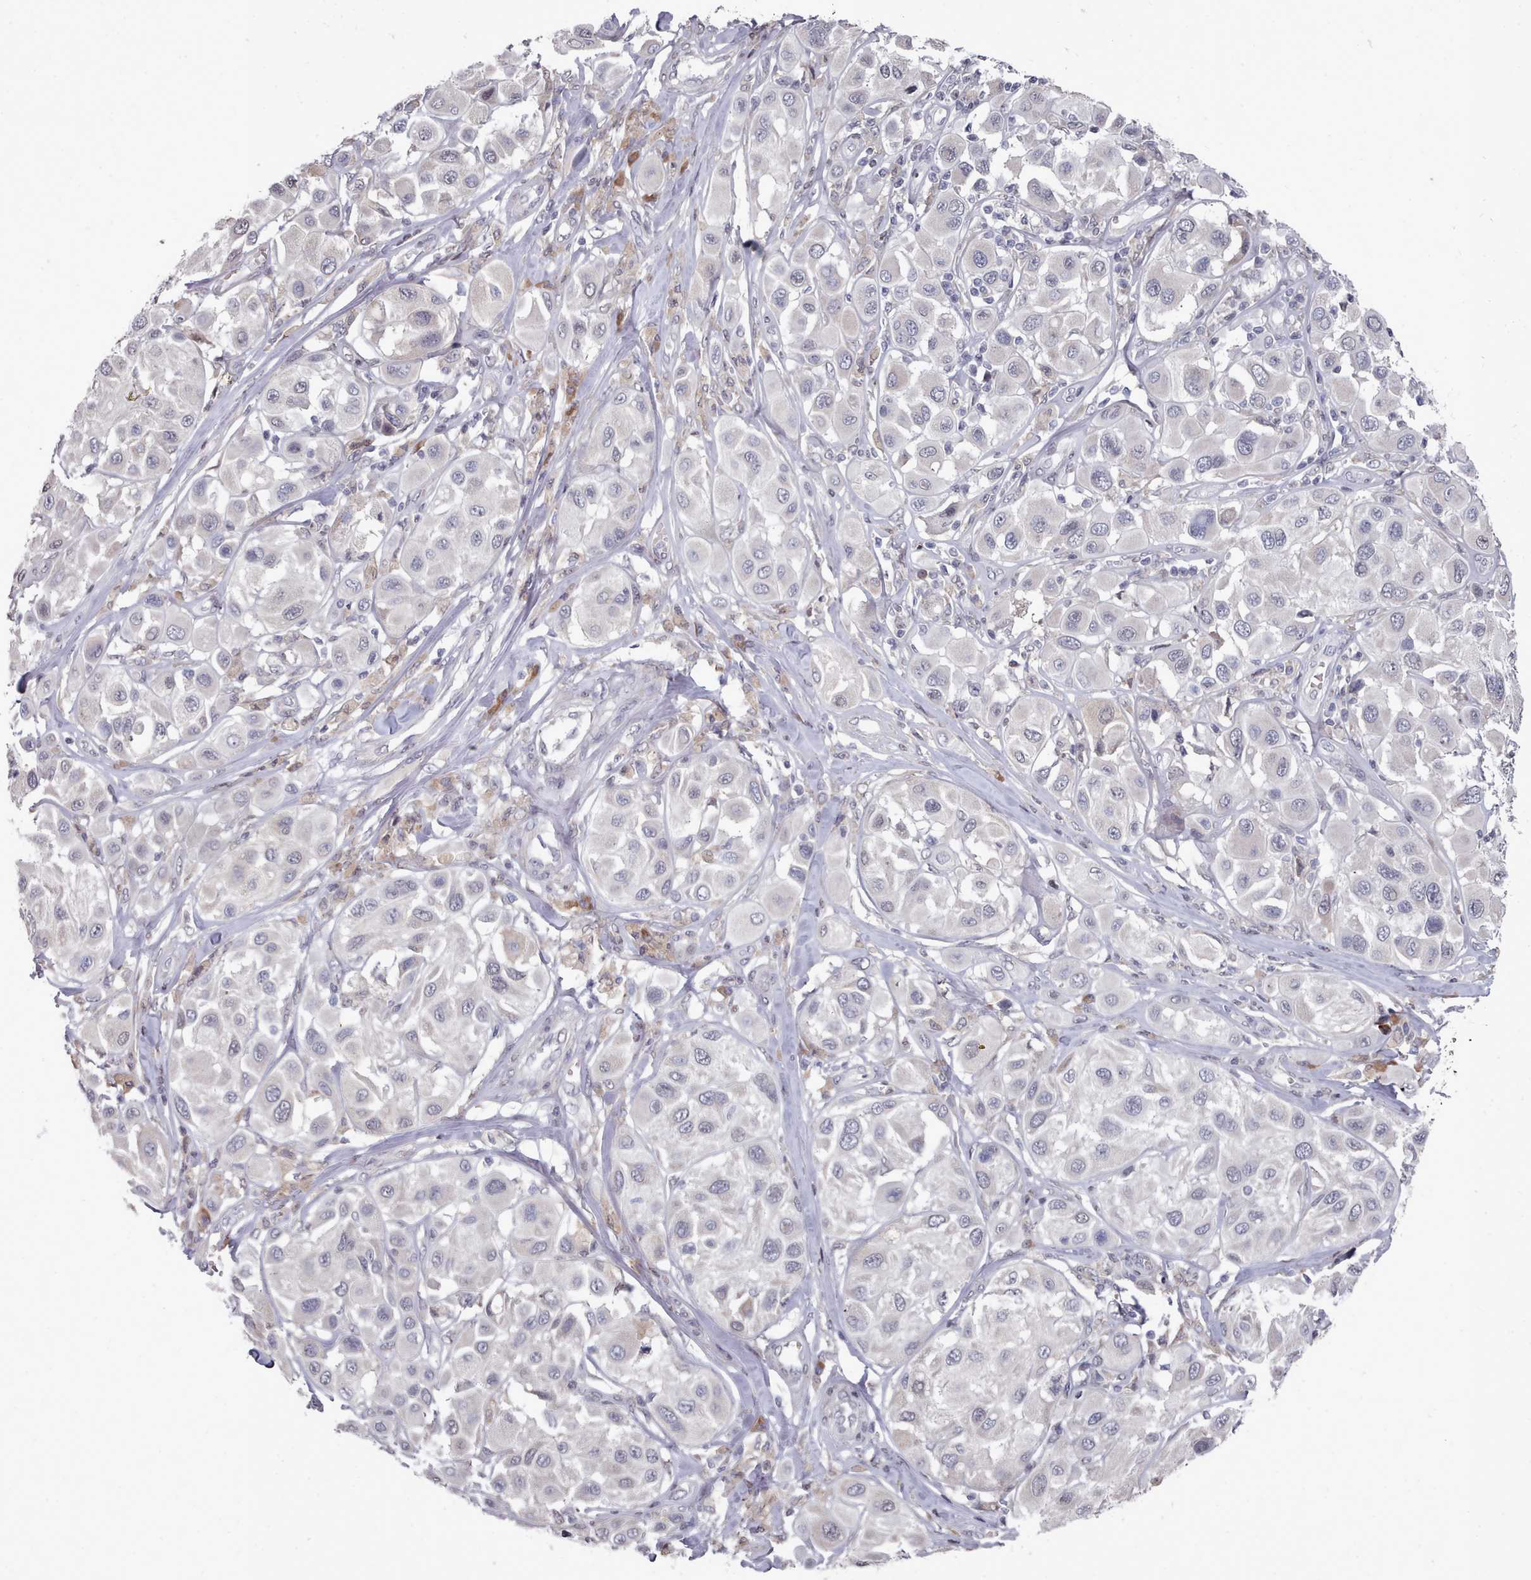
{"staining": {"intensity": "negative", "quantity": "none", "location": "none"}, "tissue": "melanoma", "cell_type": "Tumor cells", "image_type": "cancer", "snomed": [{"axis": "morphology", "description": "Malignant melanoma, Metastatic site"}, {"axis": "topography", "description": "Skin"}], "caption": "This image is of melanoma stained with immunohistochemistry (IHC) to label a protein in brown with the nuclei are counter-stained blue. There is no positivity in tumor cells.", "gene": "ACKR3", "patient": {"sex": "male", "age": 41}}